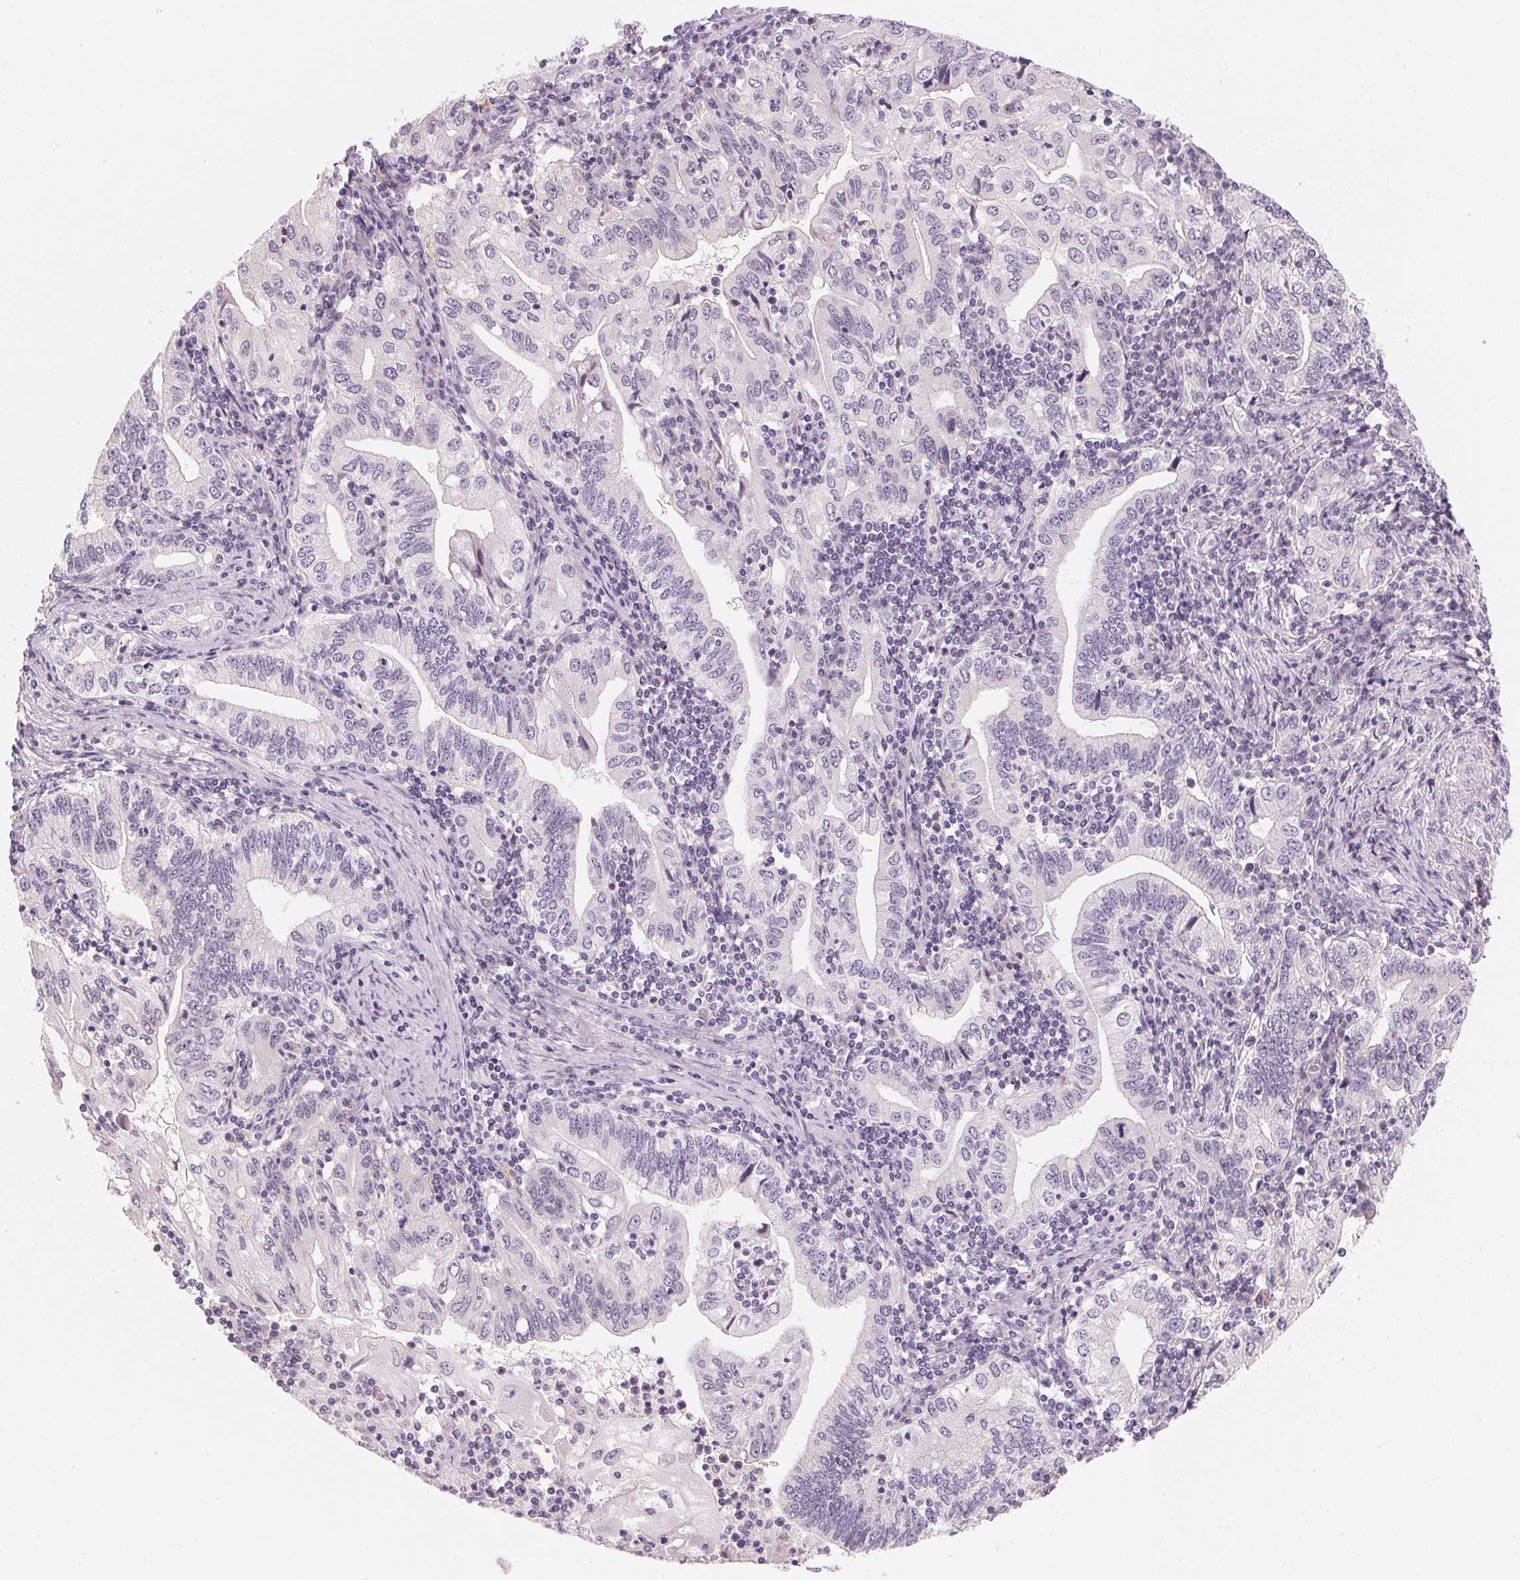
{"staining": {"intensity": "negative", "quantity": "none", "location": "none"}, "tissue": "stomach cancer", "cell_type": "Tumor cells", "image_type": "cancer", "snomed": [{"axis": "morphology", "description": "Adenocarcinoma, NOS"}, {"axis": "topography", "description": "Stomach, lower"}], "caption": "An image of stomach adenocarcinoma stained for a protein exhibits no brown staining in tumor cells.", "gene": "ANKRD31", "patient": {"sex": "female", "age": 72}}